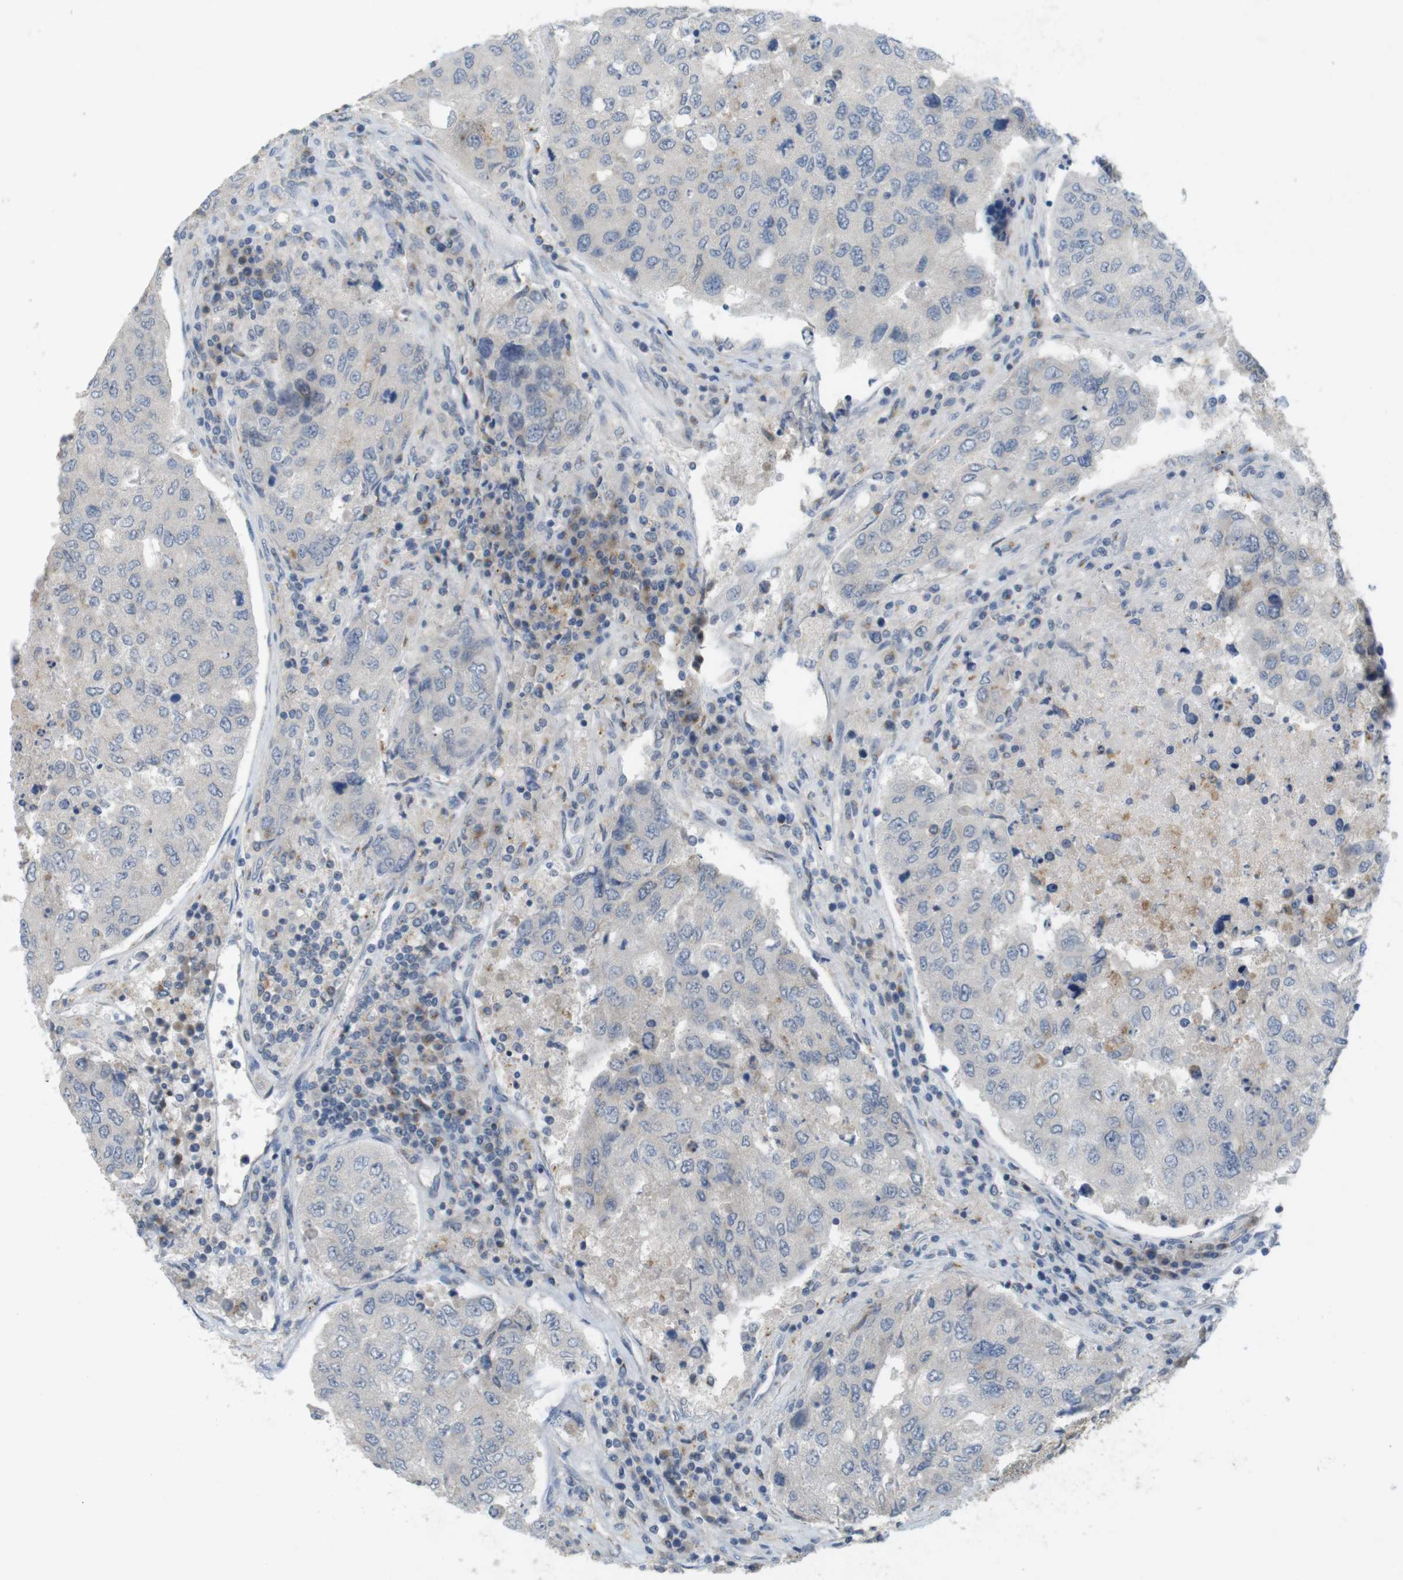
{"staining": {"intensity": "moderate", "quantity": "<25%", "location": "cytoplasmic/membranous"}, "tissue": "urothelial cancer", "cell_type": "Tumor cells", "image_type": "cancer", "snomed": [{"axis": "morphology", "description": "Urothelial carcinoma, High grade"}, {"axis": "topography", "description": "Lymph node"}, {"axis": "topography", "description": "Urinary bladder"}], "caption": "Urothelial cancer was stained to show a protein in brown. There is low levels of moderate cytoplasmic/membranous positivity in approximately <25% of tumor cells. Immunohistochemistry stains the protein of interest in brown and the nuclei are stained blue.", "gene": "YIPF3", "patient": {"sex": "male", "age": 51}}